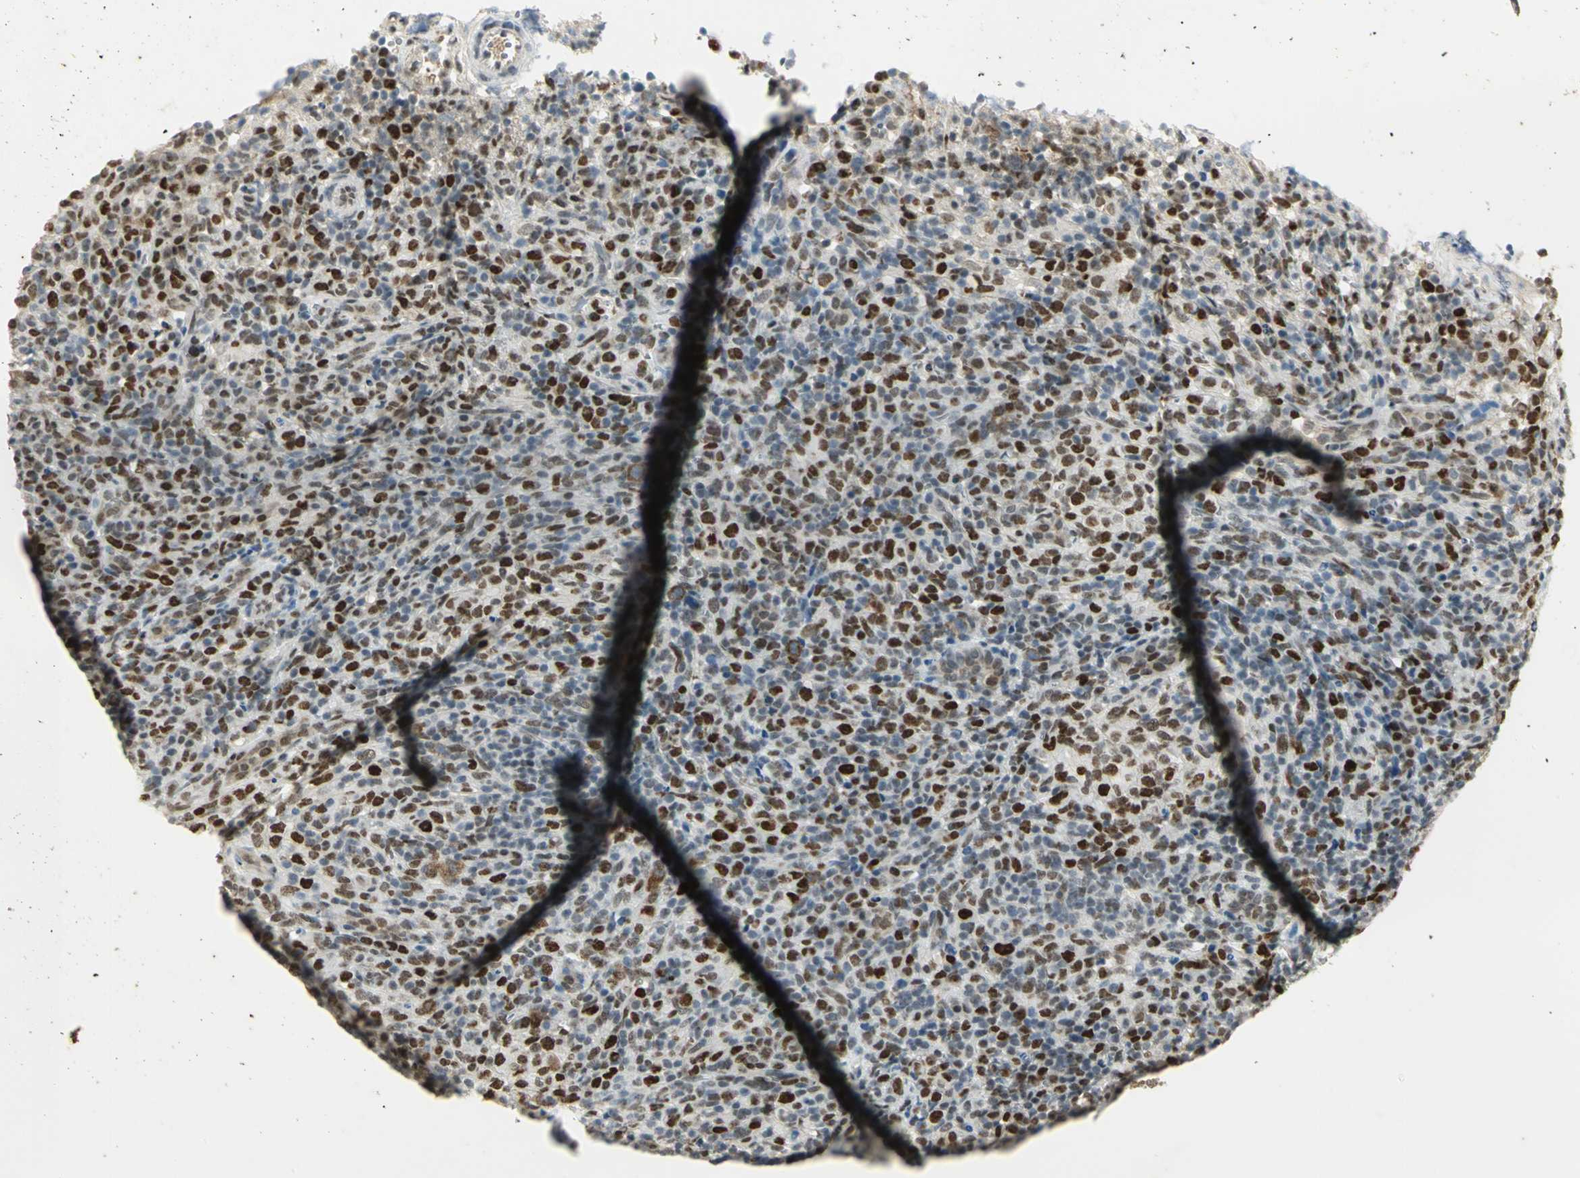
{"staining": {"intensity": "strong", "quantity": "25%-75%", "location": "nuclear"}, "tissue": "lymphoma", "cell_type": "Tumor cells", "image_type": "cancer", "snomed": [{"axis": "morphology", "description": "Malignant lymphoma, non-Hodgkin's type, High grade"}, {"axis": "topography", "description": "Lymph node"}], "caption": "High-power microscopy captured an immunohistochemistry histopathology image of high-grade malignant lymphoma, non-Hodgkin's type, revealing strong nuclear expression in about 25%-75% of tumor cells. Using DAB (3,3'-diaminobenzidine) (brown) and hematoxylin (blue) stains, captured at high magnification using brightfield microscopy.", "gene": "AK6", "patient": {"sex": "female", "age": 76}}